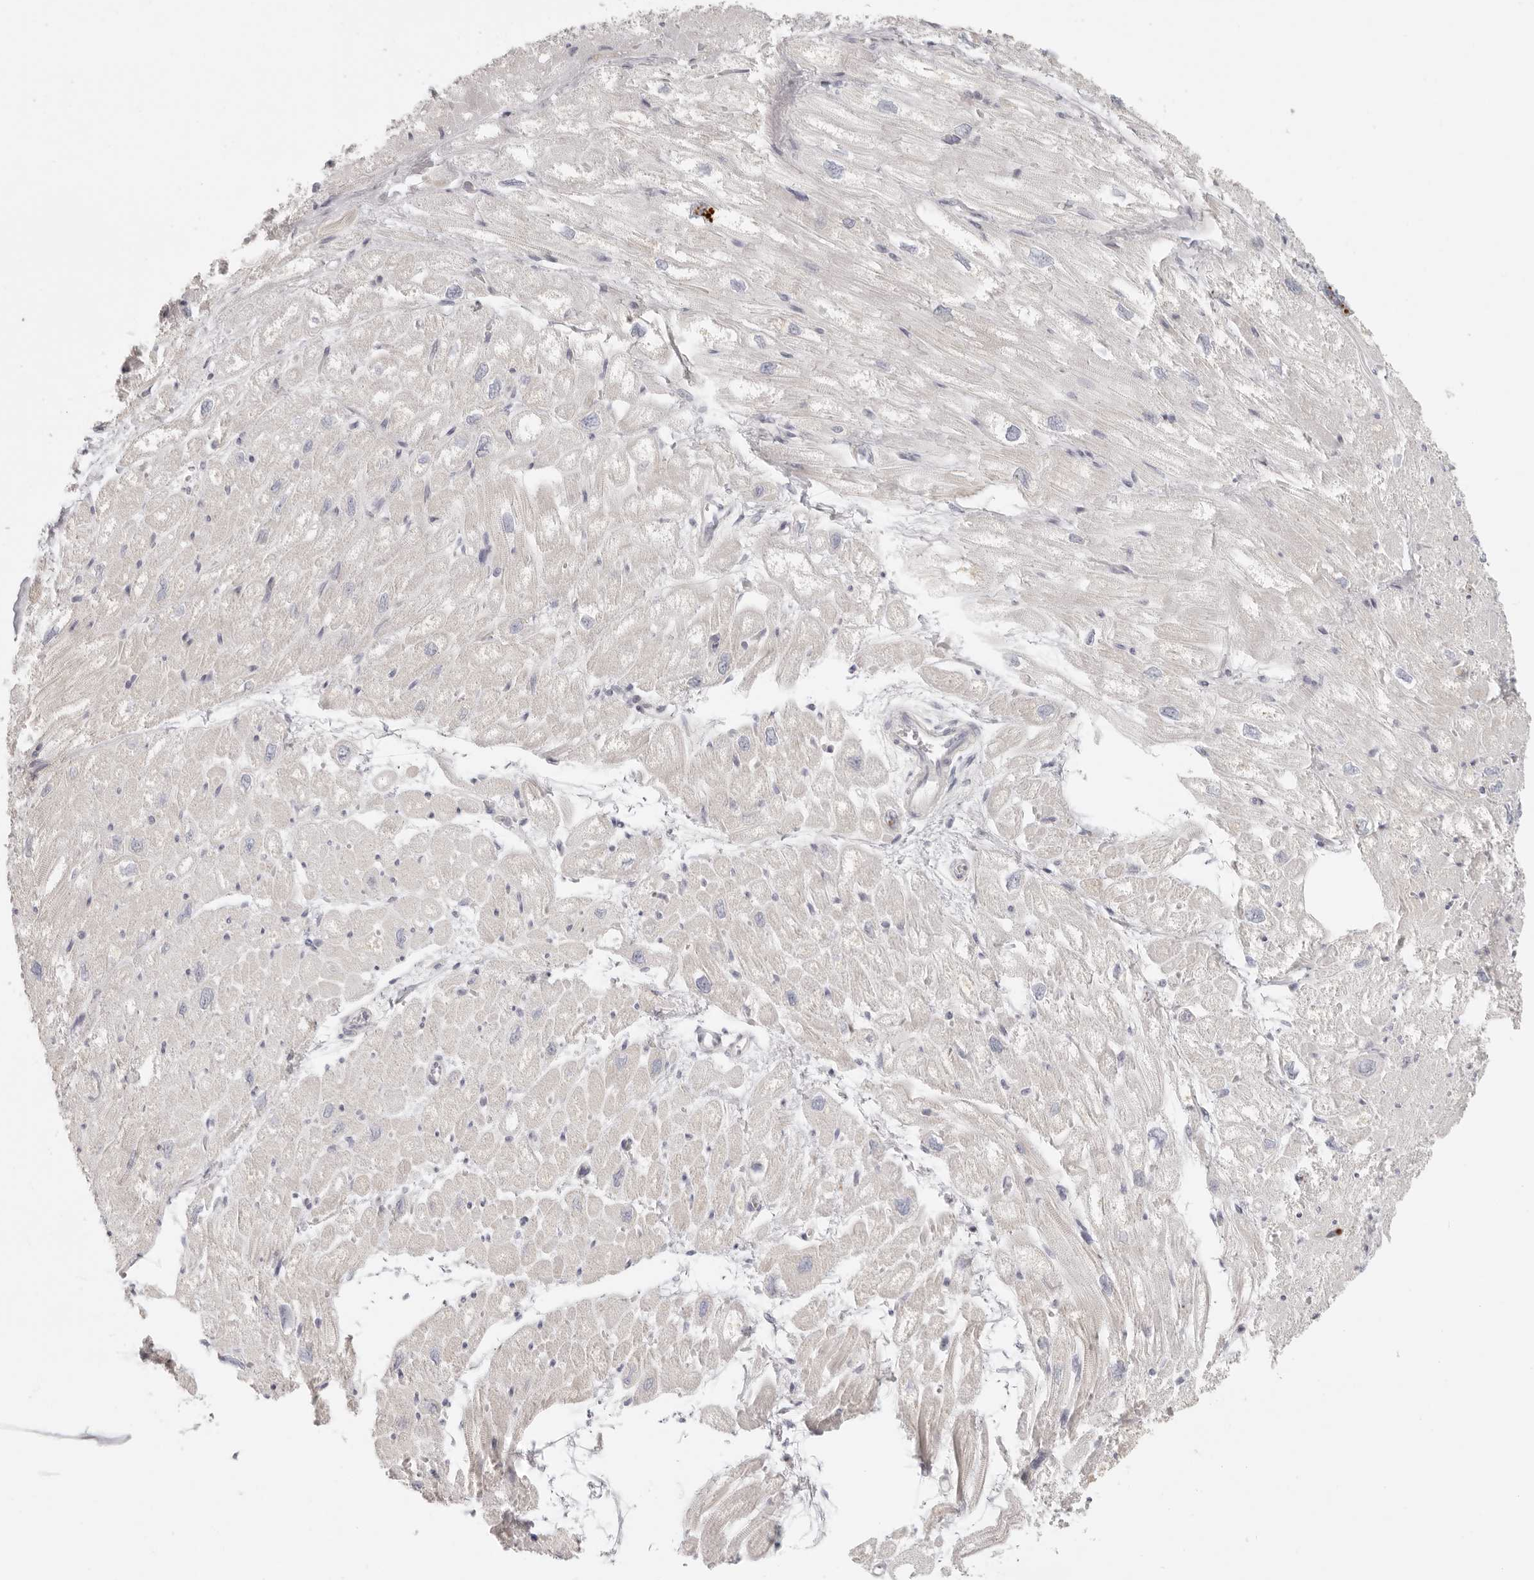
{"staining": {"intensity": "negative", "quantity": "none", "location": "none"}, "tissue": "heart muscle", "cell_type": "Cardiomyocytes", "image_type": "normal", "snomed": [{"axis": "morphology", "description": "Normal tissue, NOS"}, {"axis": "topography", "description": "Heart"}], "caption": "A high-resolution micrograph shows immunohistochemistry staining of normal heart muscle, which shows no significant positivity in cardiomyocytes. The staining is performed using DAB (3,3'-diaminobenzidine) brown chromogen with nuclei counter-stained in using hematoxylin.", "gene": "RXFP1", "patient": {"sex": "male", "age": 50}}